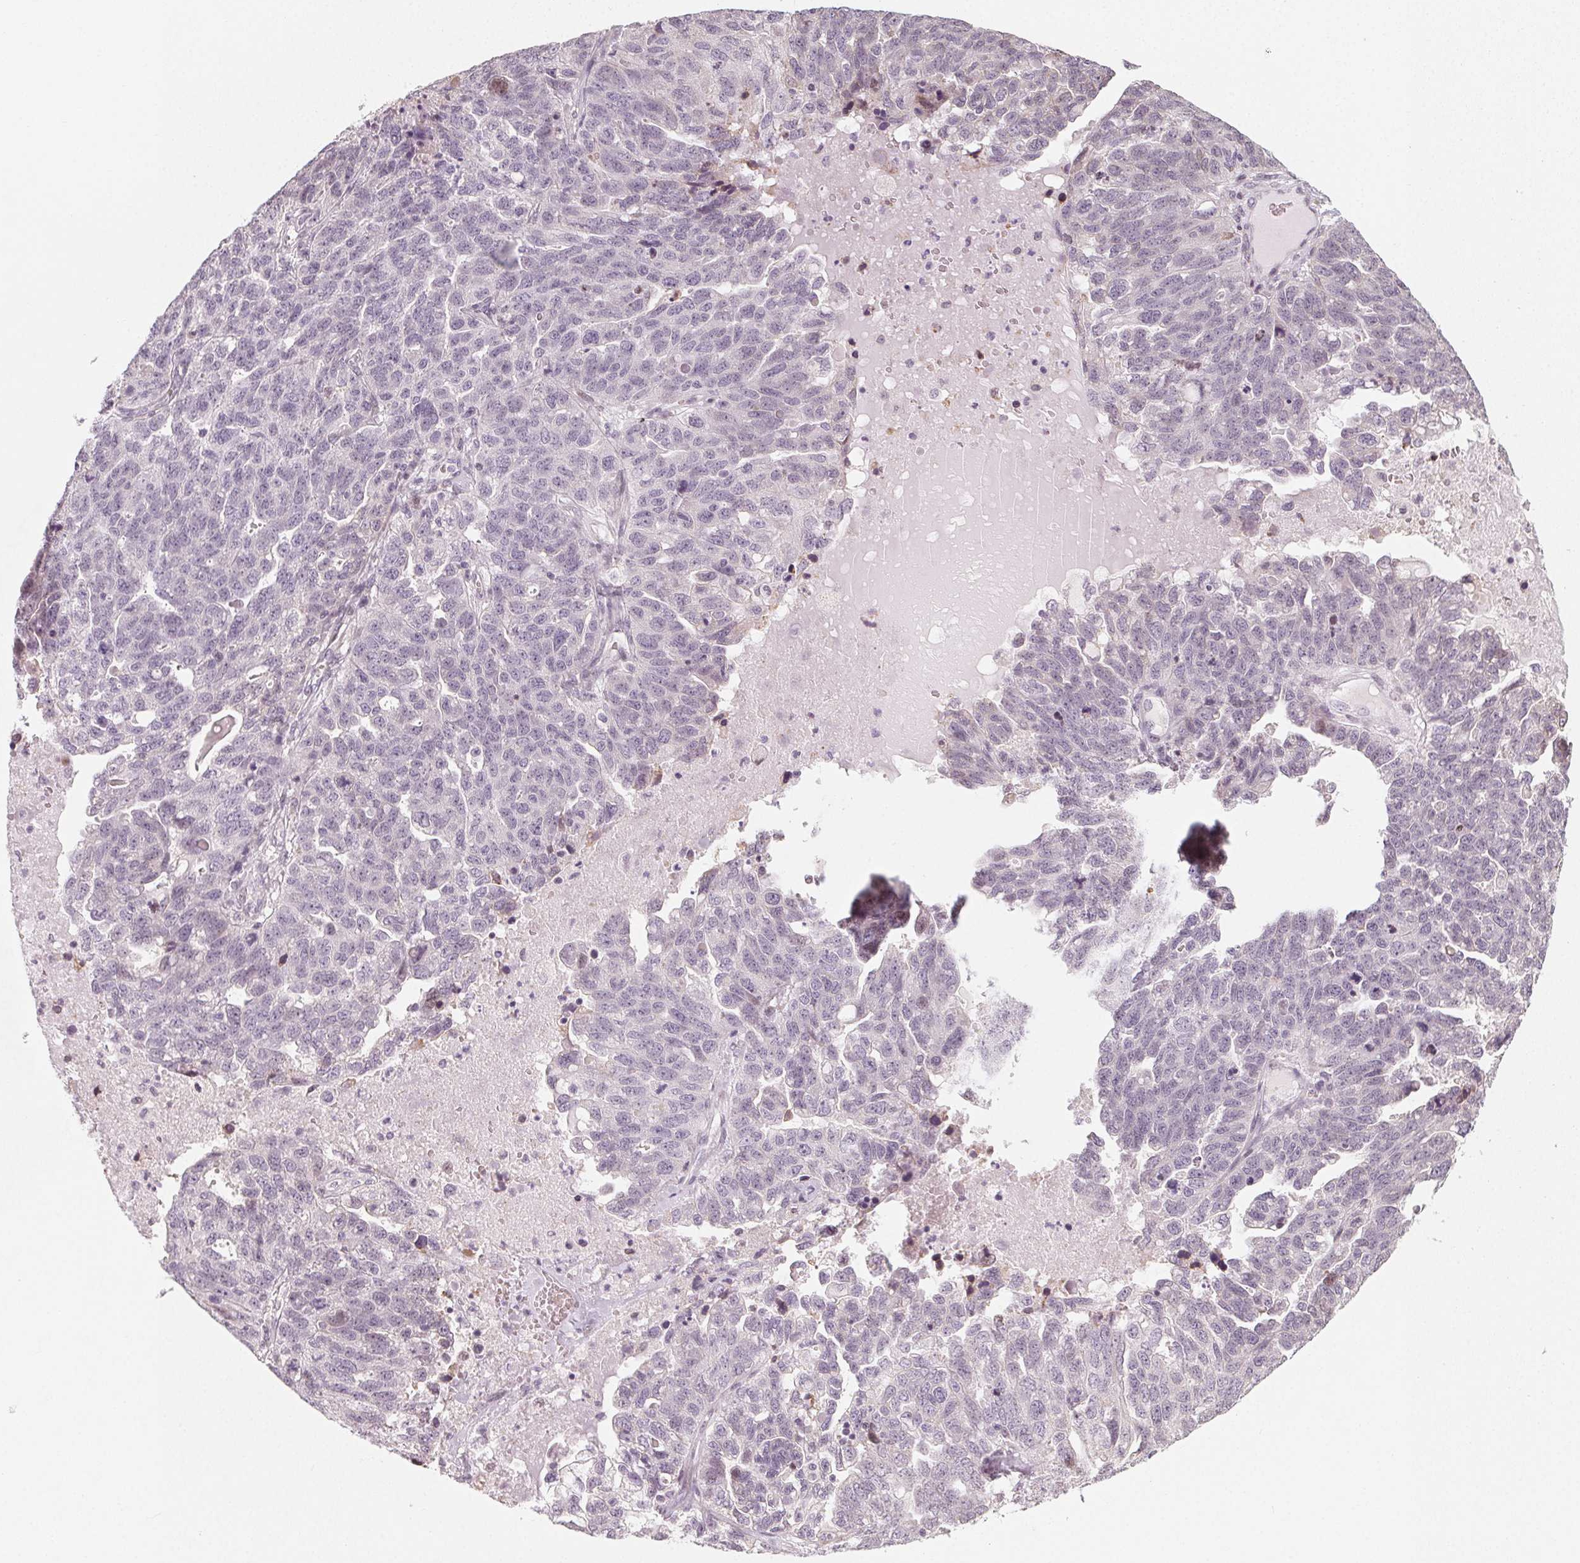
{"staining": {"intensity": "negative", "quantity": "none", "location": "none"}, "tissue": "ovarian cancer", "cell_type": "Tumor cells", "image_type": "cancer", "snomed": [{"axis": "morphology", "description": "Cystadenocarcinoma, serous, NOS"}, {"axis": "topography", "description": "Ovary"}], "caption": "Histopathology image shows no protein staining in tumor cells of ovarian cancer tissue.", "gene": "CCDC96", "patient": {"sex": "female", "age": 71}}